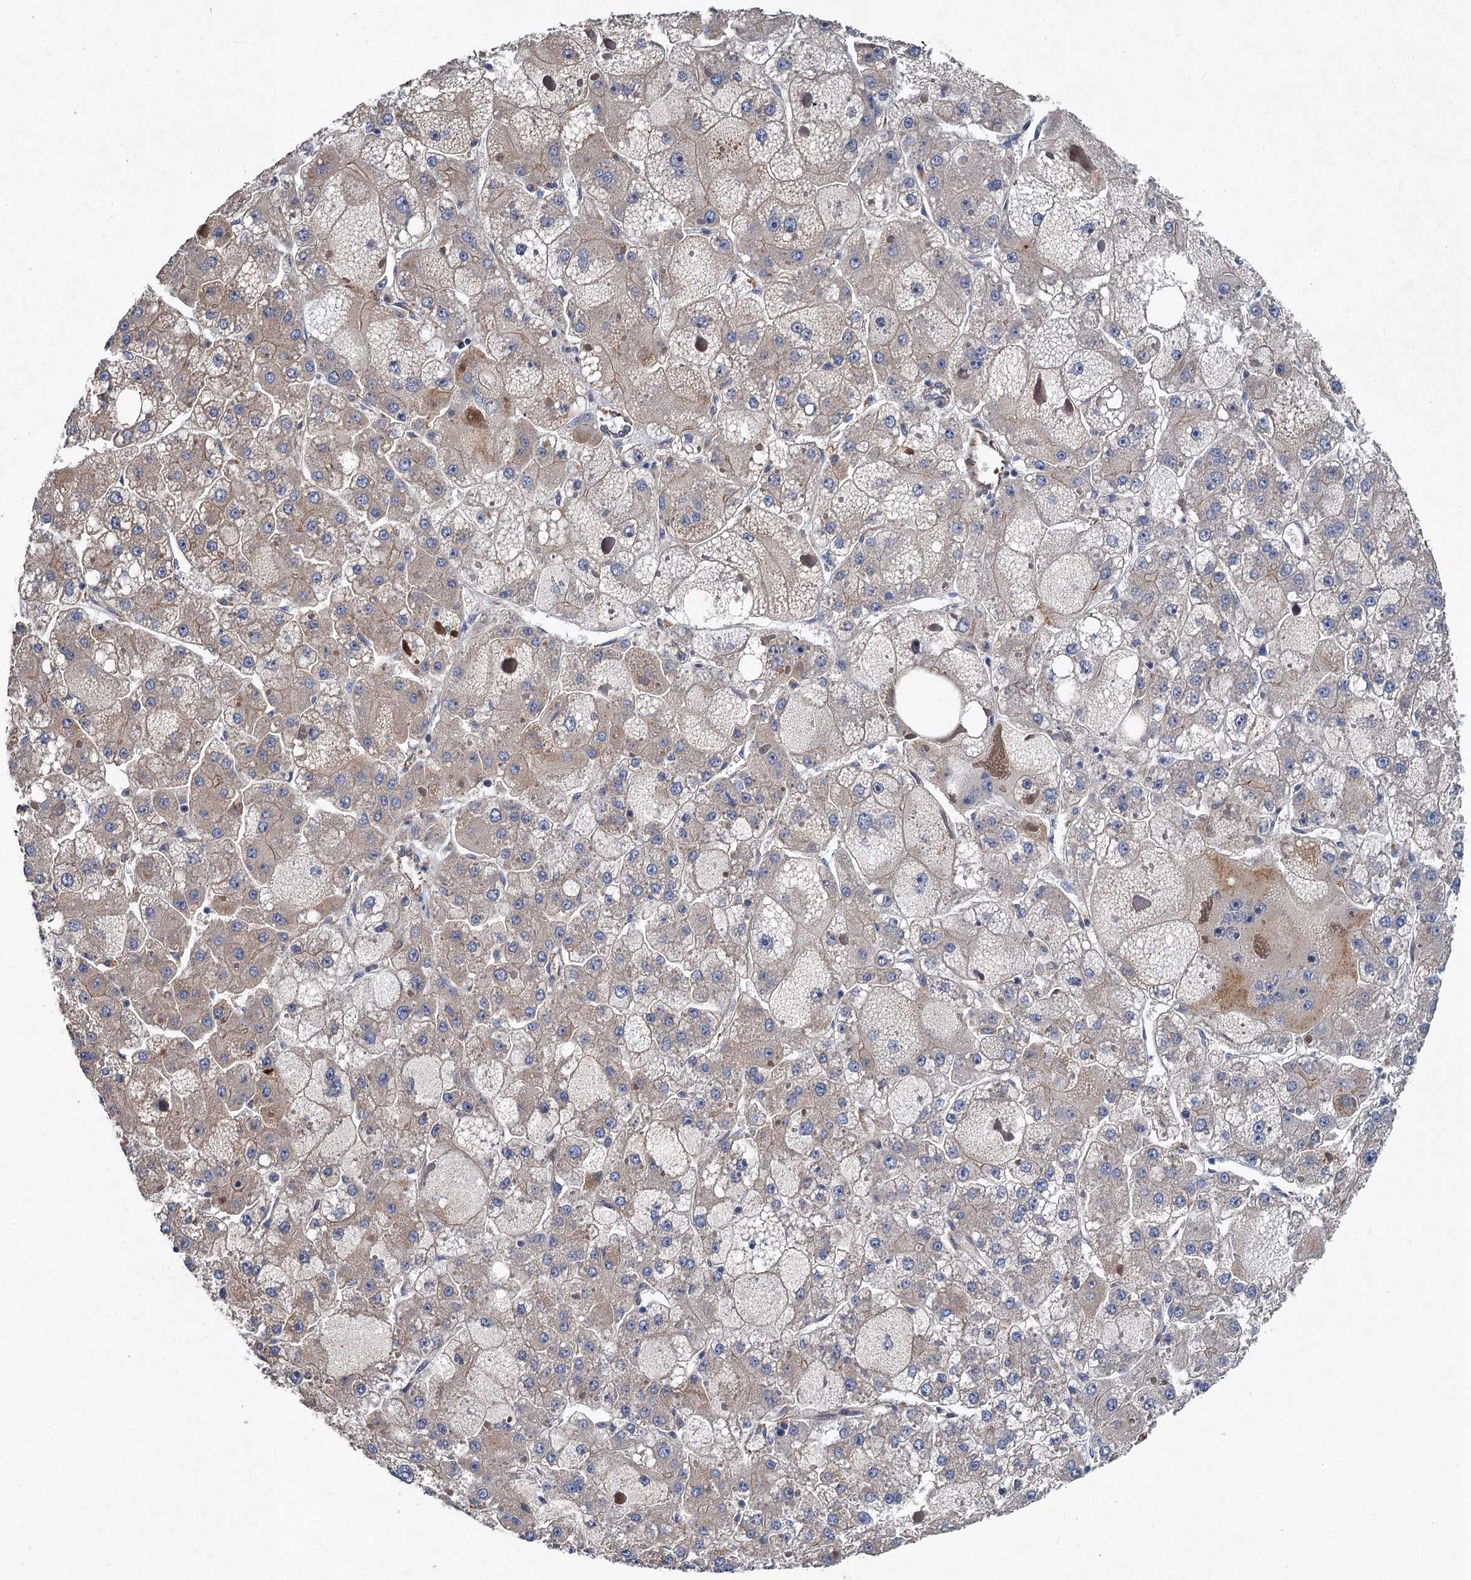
{"staining": {"intensity": "weak", "quantity": "25%-75%", "location": "cytoplasmic/membranous"}, "tissue": "liver cancer", "cell_type": "Tumor cells", "image_type": "cancer", "snomed": [{"axis": "morphology", "description": "Carcinoma, Hepatocellular, NOS"}, {"axis": "topography", "description": "Liver"}], "caption": "Liver cancer stained for a protein shows weak cytoplasmic/membranous positivity in tumor cells.", "gene": "PJA2", "patient": {"sex": "female", "age": 73}}